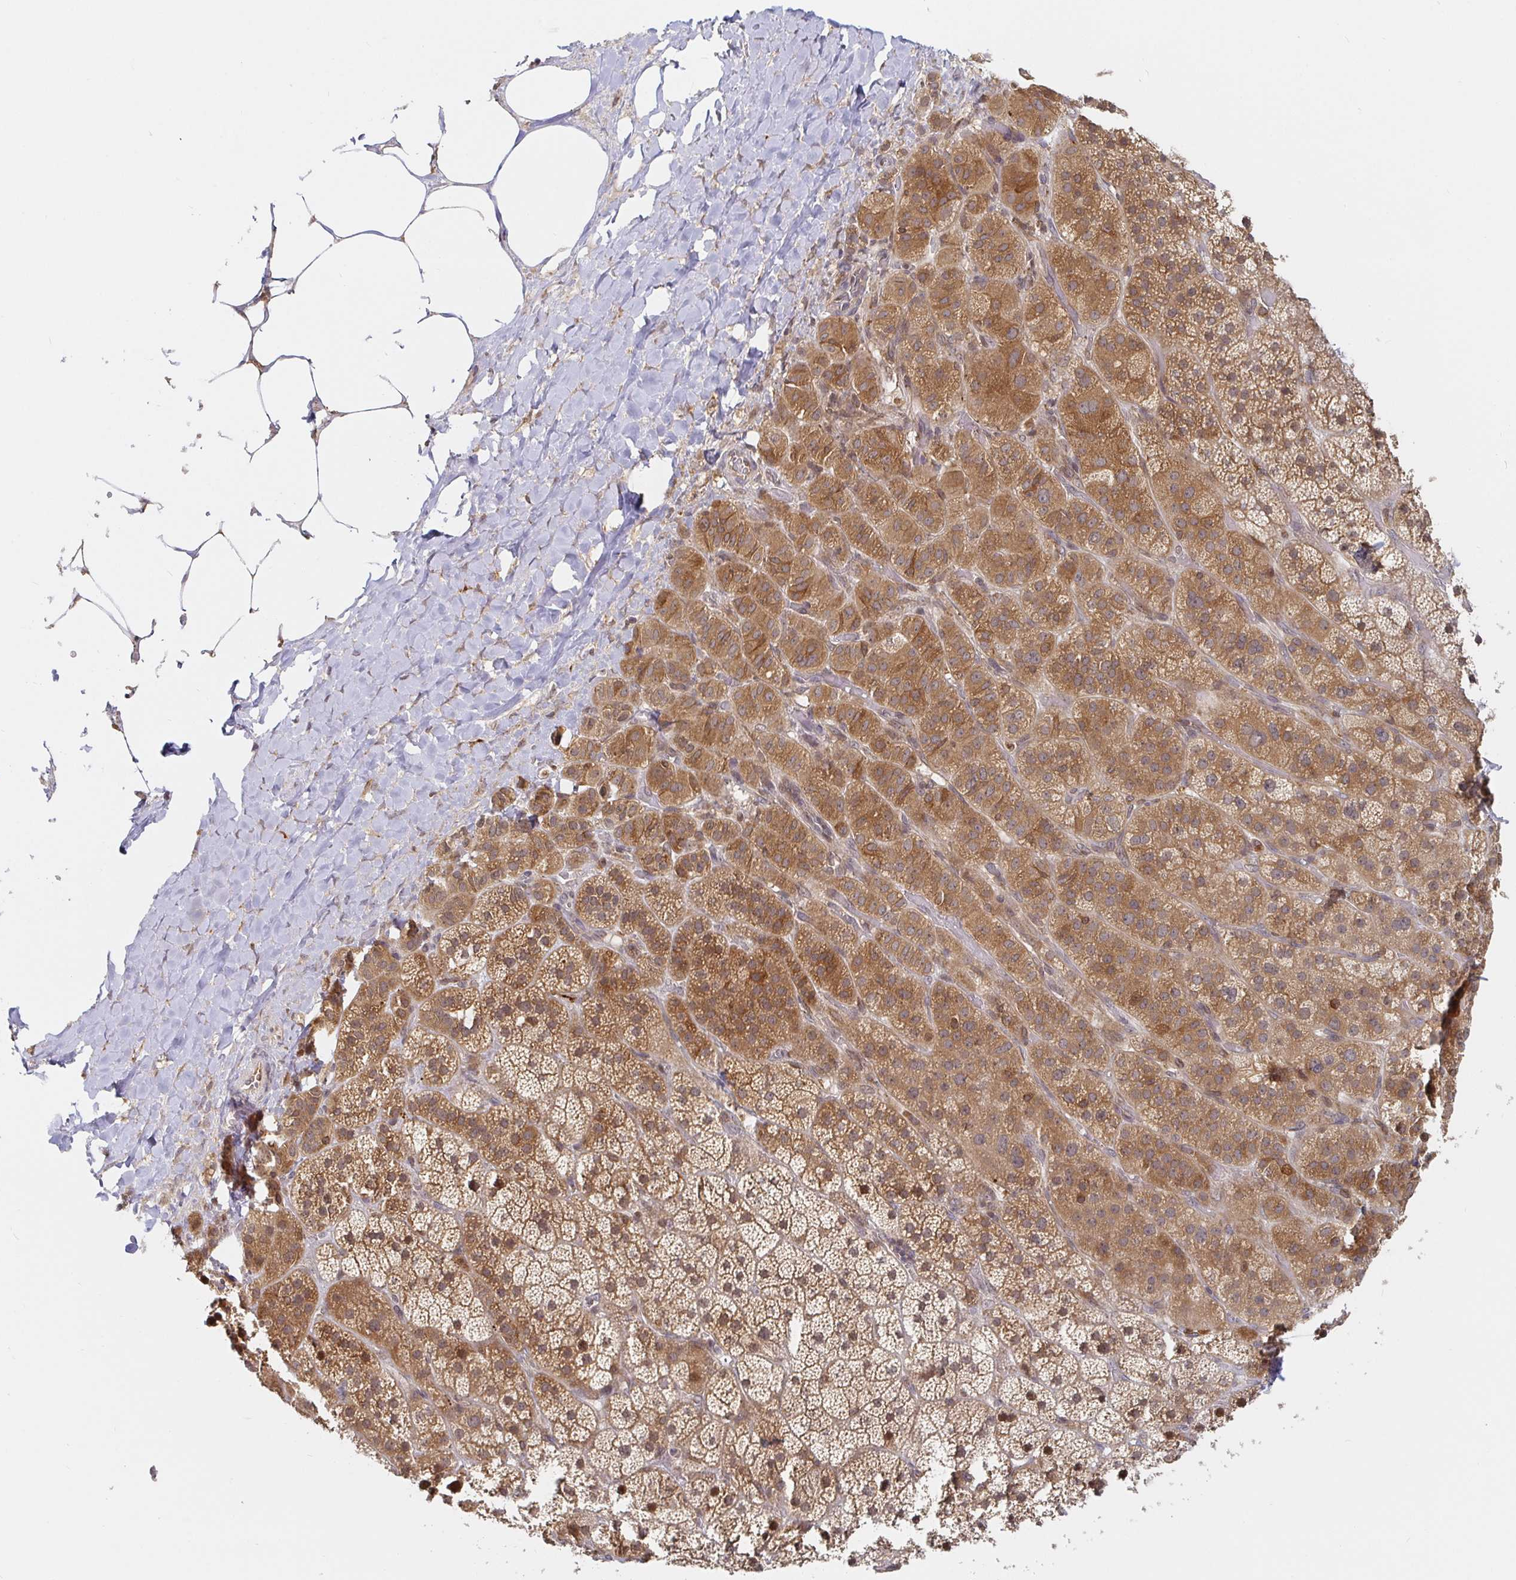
{"staining": {"intensity": "moderate", "quantity": ">75%", "location": "cytoplasmic/membranous,nuclear"}, "tissue": "adrenal gland", "cell_type": "Glandular cells", "image_type": "normal", "snomed": [{"axis": "morphology", "description": "Normal tissue, NOS"}, {"axis": "topography", "description": "Adrenal gland"}], "caption": "Glandular cells show medium levels of moderate cytoplasmic/membranous,nuclear staining in approximately >75% of cells in unremarkable human adrenal gland.", "gene": "ALG1L2", "patient": {"sex": "male", "age": 57}}